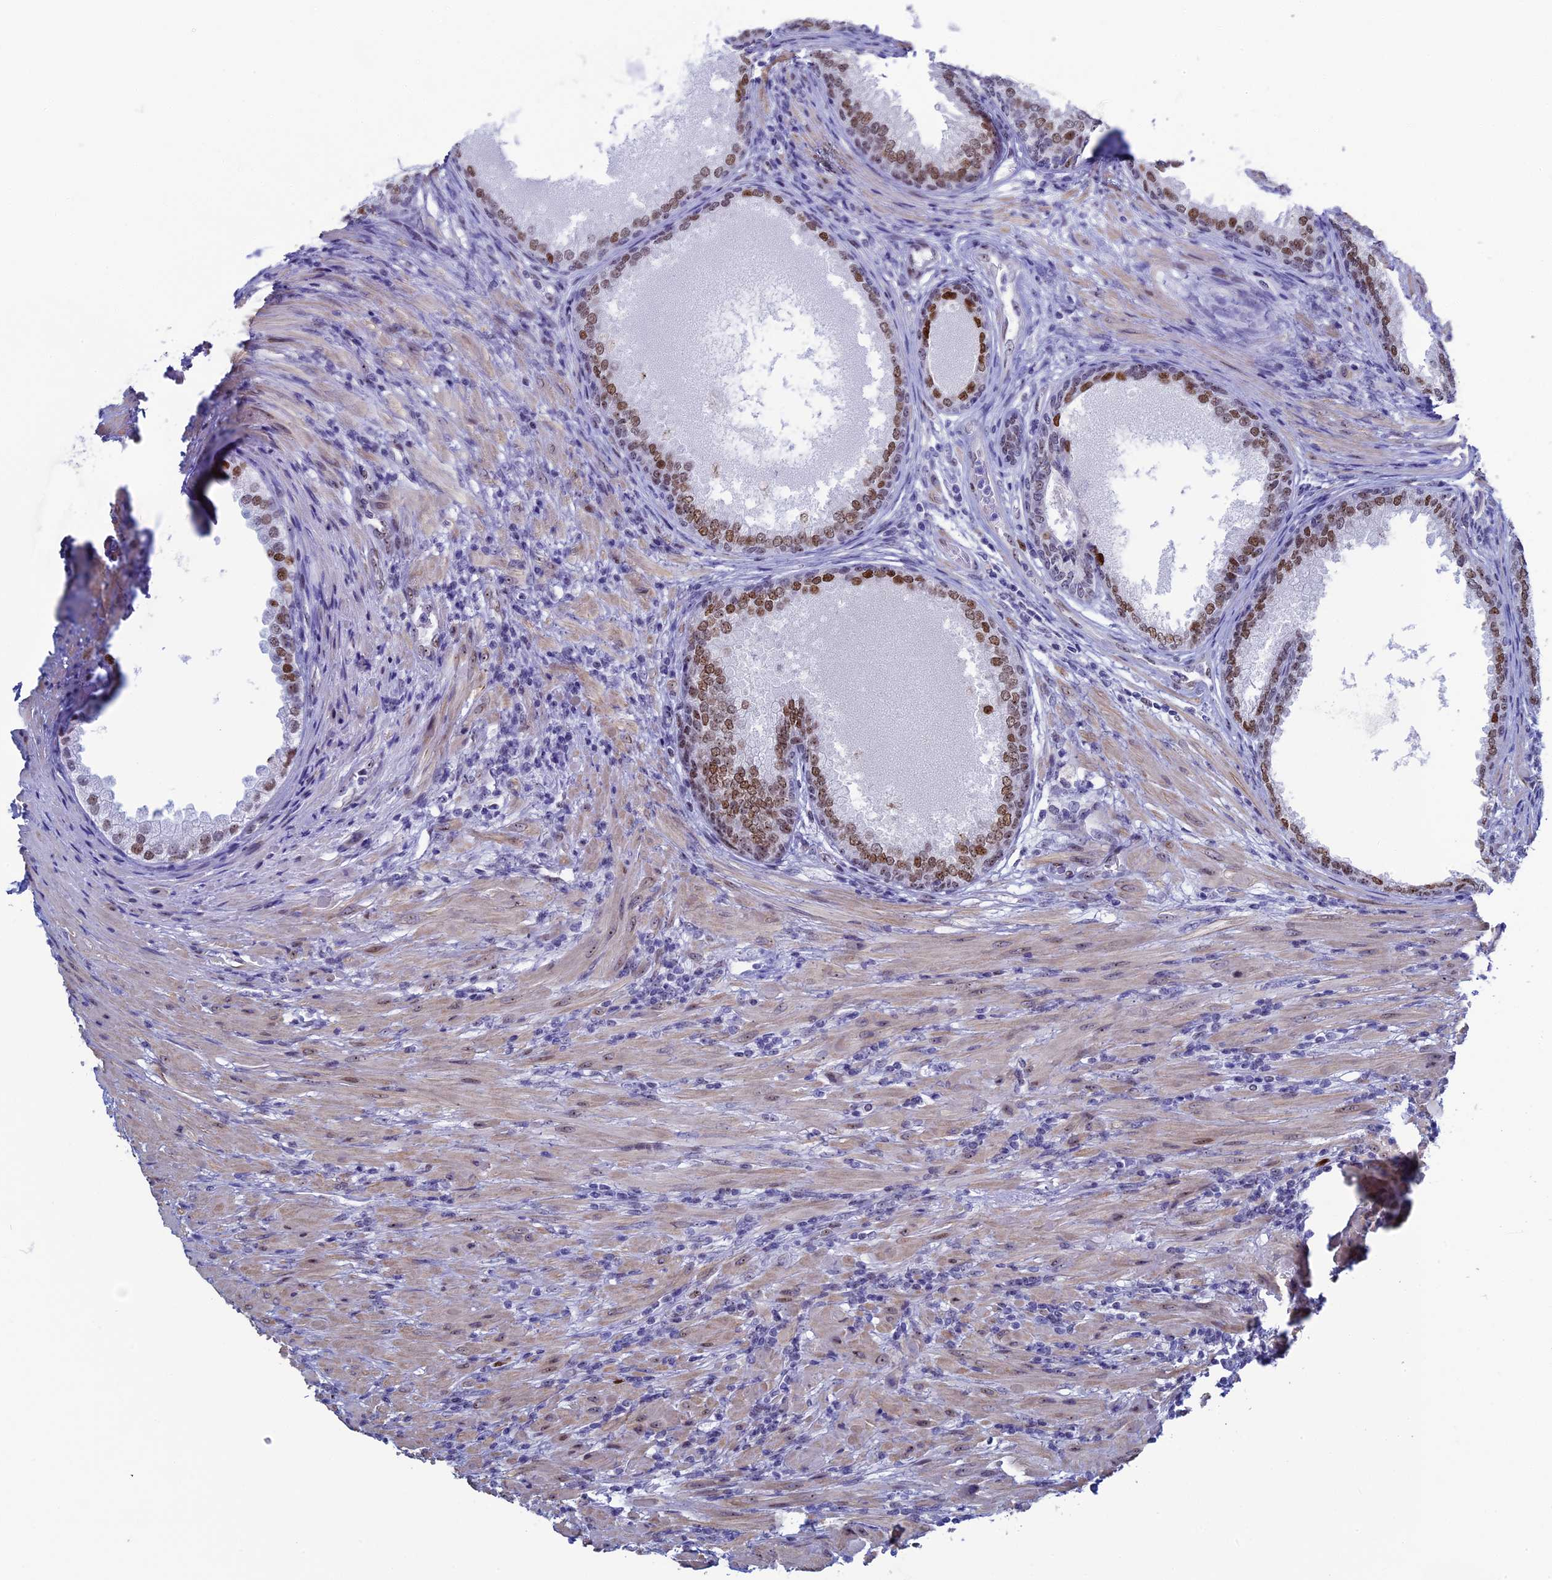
{"staining": {"intensity": "moderate", "quantity": "25%-75%", "location": "nuclear"}, "tissue": "prostate", "cell_type": "Glandular cells", "image_type": "normal", "snomed": [{"axis": "morphology", "description": "Normal tissue, NOS"}, {"axis": "topography", "description": "Prostate"}], "caption": "Protein expression by immunohistochemistry (IHC) demonstrates moderate nuclear expression in about 25%-75% of glandular cells in benign prostate.", "gene": "CCDC86", "patient": {"sex": "male", "age": 76}}